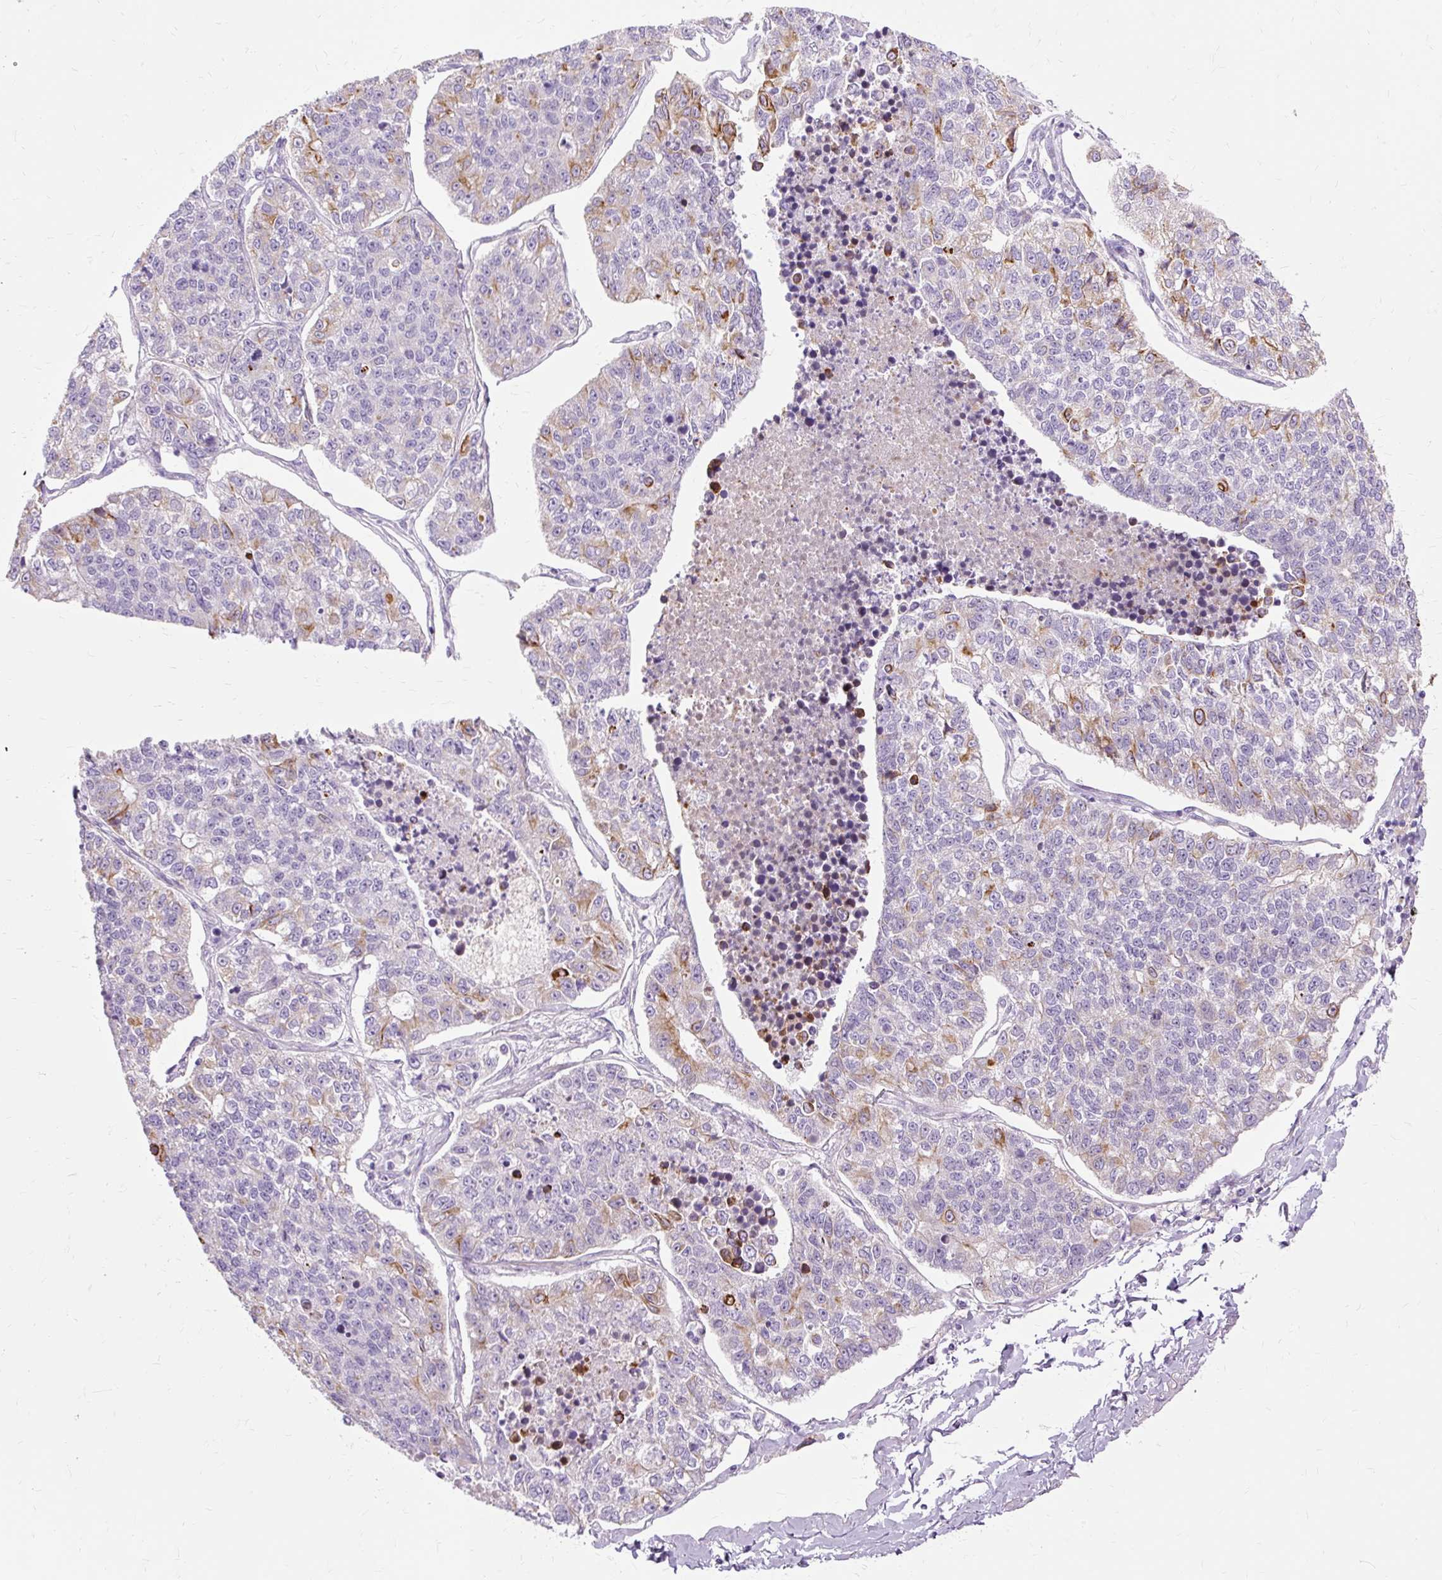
{"staining": {"intensity": "moderate", "quantity": "<25%", "location": "cytoplasmic/membranous"}, "tissue": "lung cancer", "cell_type": "Tumor cells", "image_type": "cancer", "snomed": [{"axis": "morphology", "description": "Adenocarcinoma, NOS"}, {"axis": "topography", "description": "Lung"}], "caption": "A low amount of moderate cytoplasmic/membranous expression is appreciated in about <25% of tumor cells in lung adenocarcinoma tissue. The protein is shown in brown color, while the nuclei are stained blue.", "gene": "DCTN4", "patient": {"sex": "male", "age": 49}}